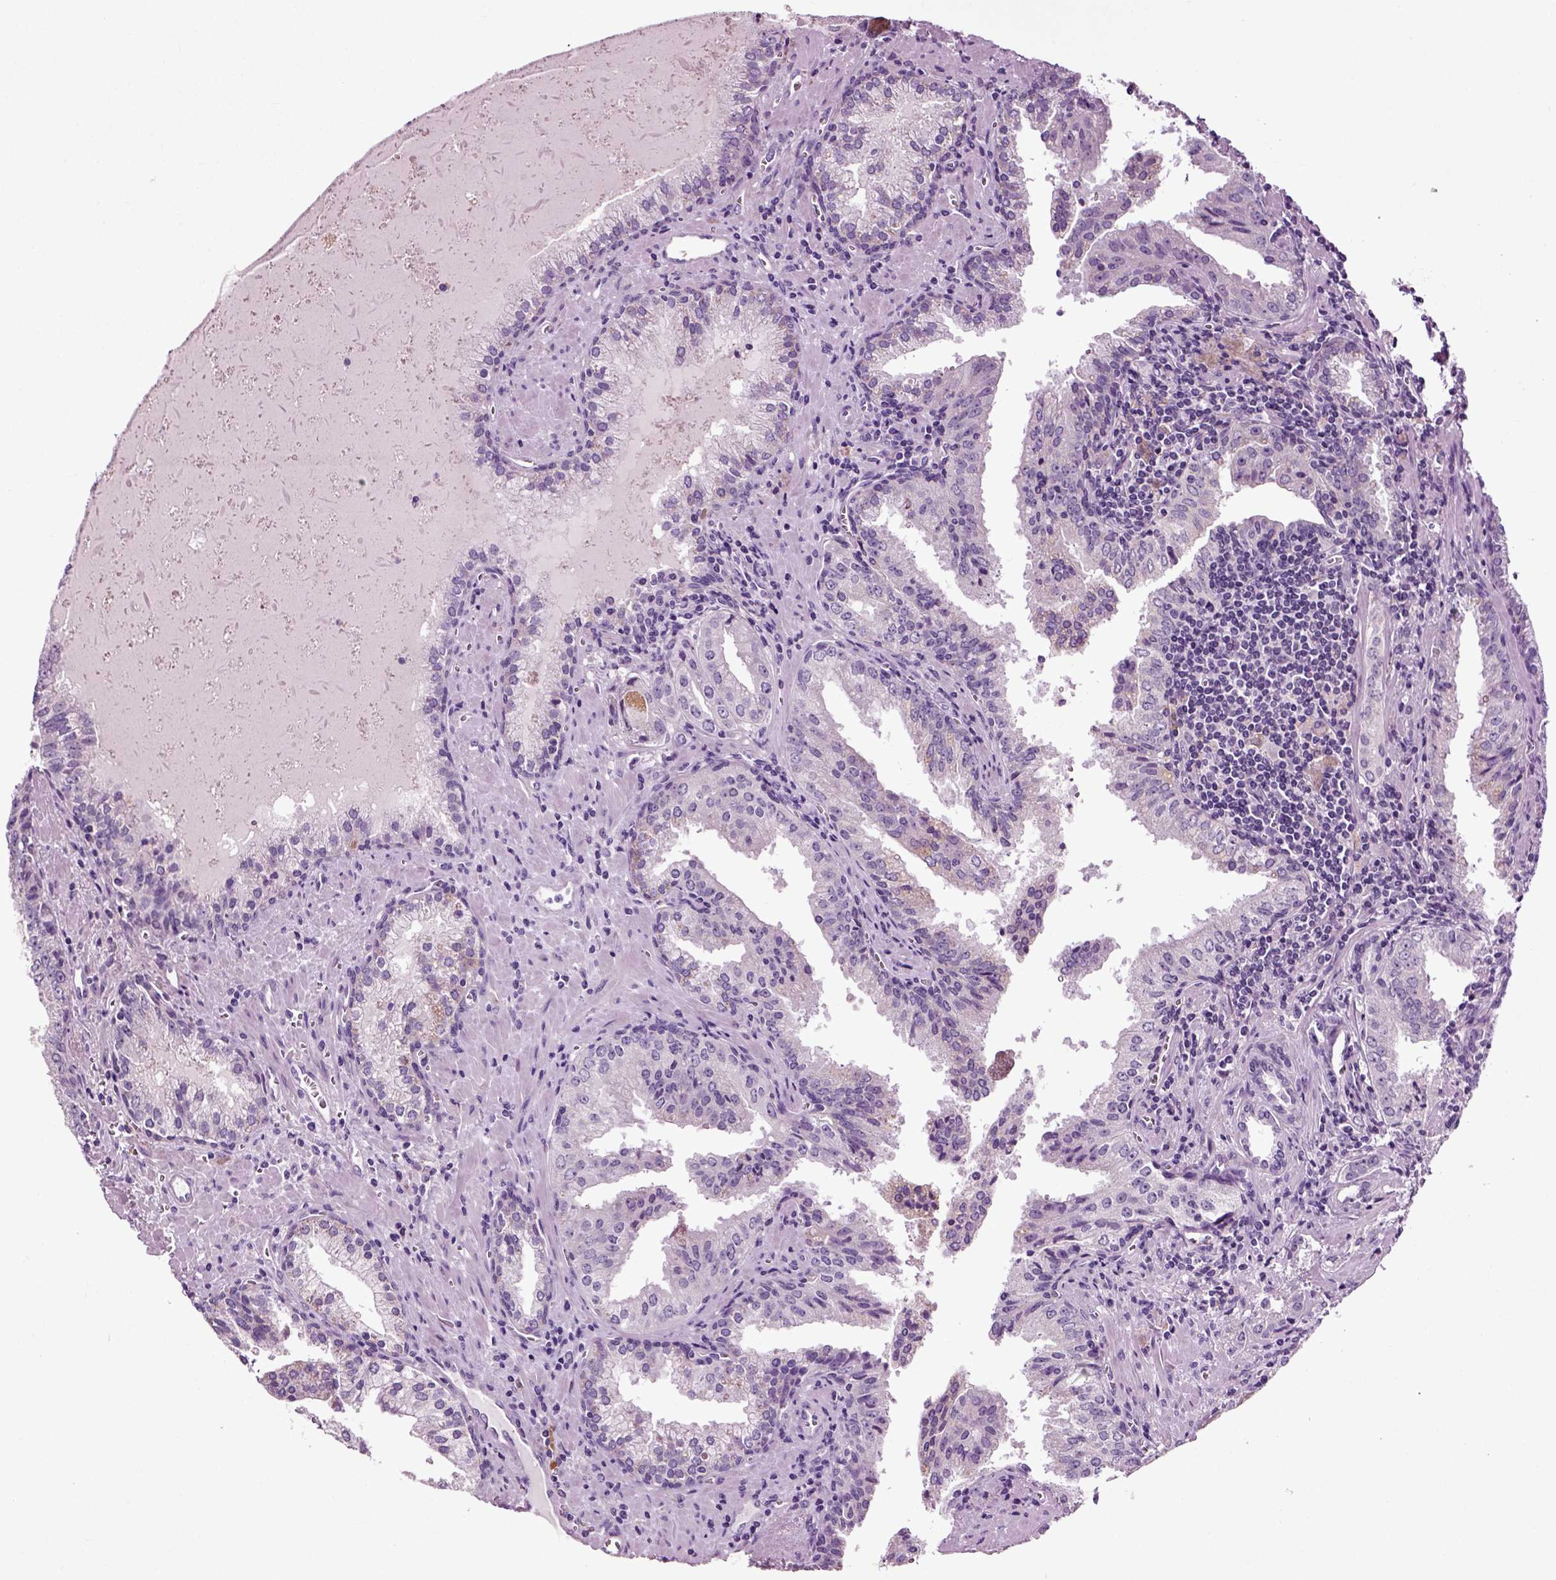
{"staining": {"intensity": "negative", "quantity": "none", "location": "none"}, "tissue": "prostate cancer", "cell_type": "Tumor cells", "image_type": "cancer", "snomed": [{"axis": "morphology", "description": "Adenocarcinoma, High grade"}, {"axis": "topography", "description": "Prostate"}], "caption": "The image demonstrates no staining of tumor cells in adenocarcinoma (high-grade) (prostate).", "gene": "DNAH10", "patient": {"sex": "male", "age": 68}}